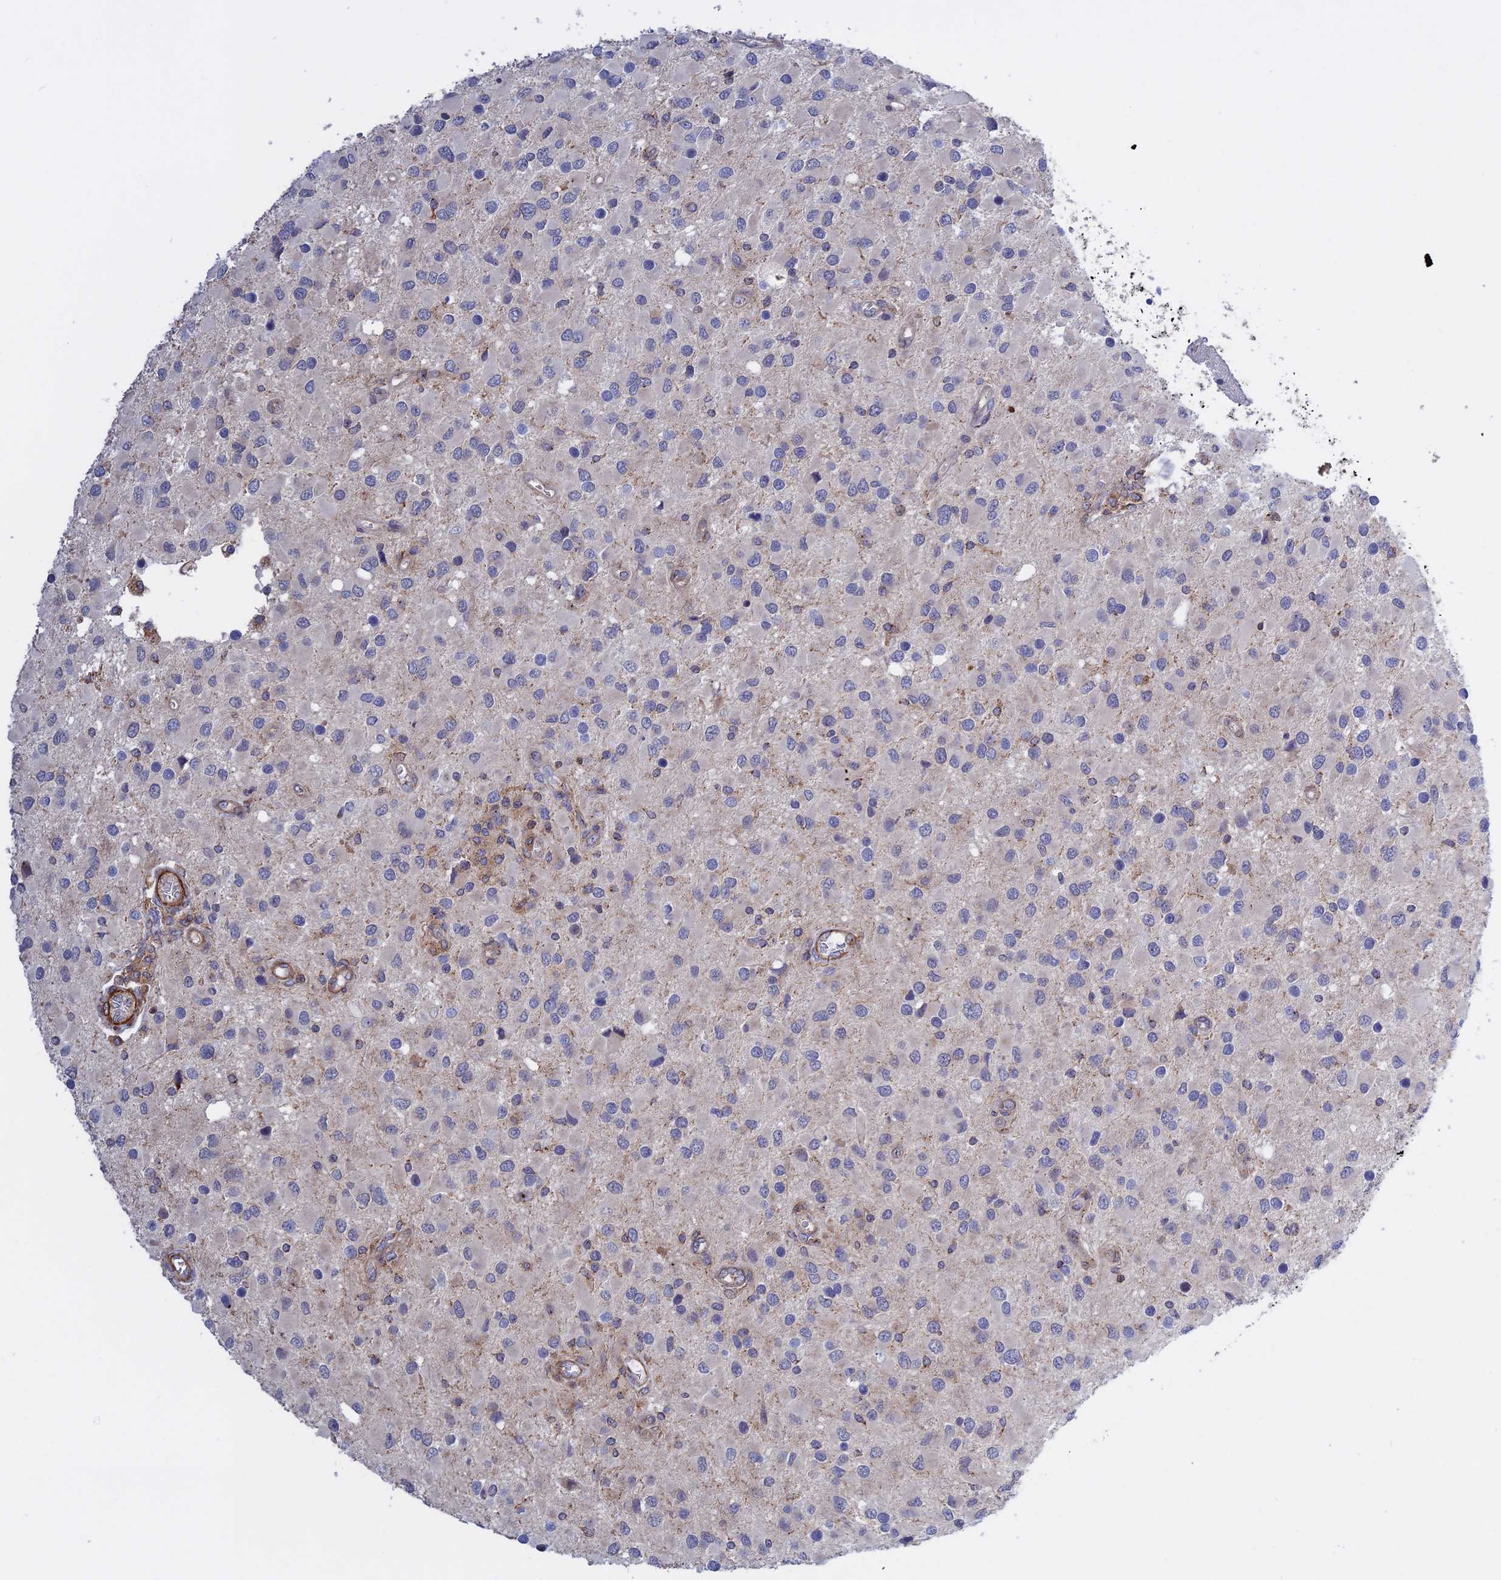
{"staining": {"intensity": "negative", "quantity": "none", "location": "none"}, "tissue": "glioma", "cell_type": "Tumor cells", "image_type": "cancer", "snomed": [{"axis": "morphology", "description": "Glioma, malignant, High grade"}, {"axis": "topography", "description": "Brain"}], "caption": "Immunohistochemistry of glioma demonstrates no expression in tumor cells. (DAB immunohistochemistry (IHC) visualized using brightfield microscopy, high magnification).", "gene": "LYPD5", "patient": {"sex": "male", "age": 53}}